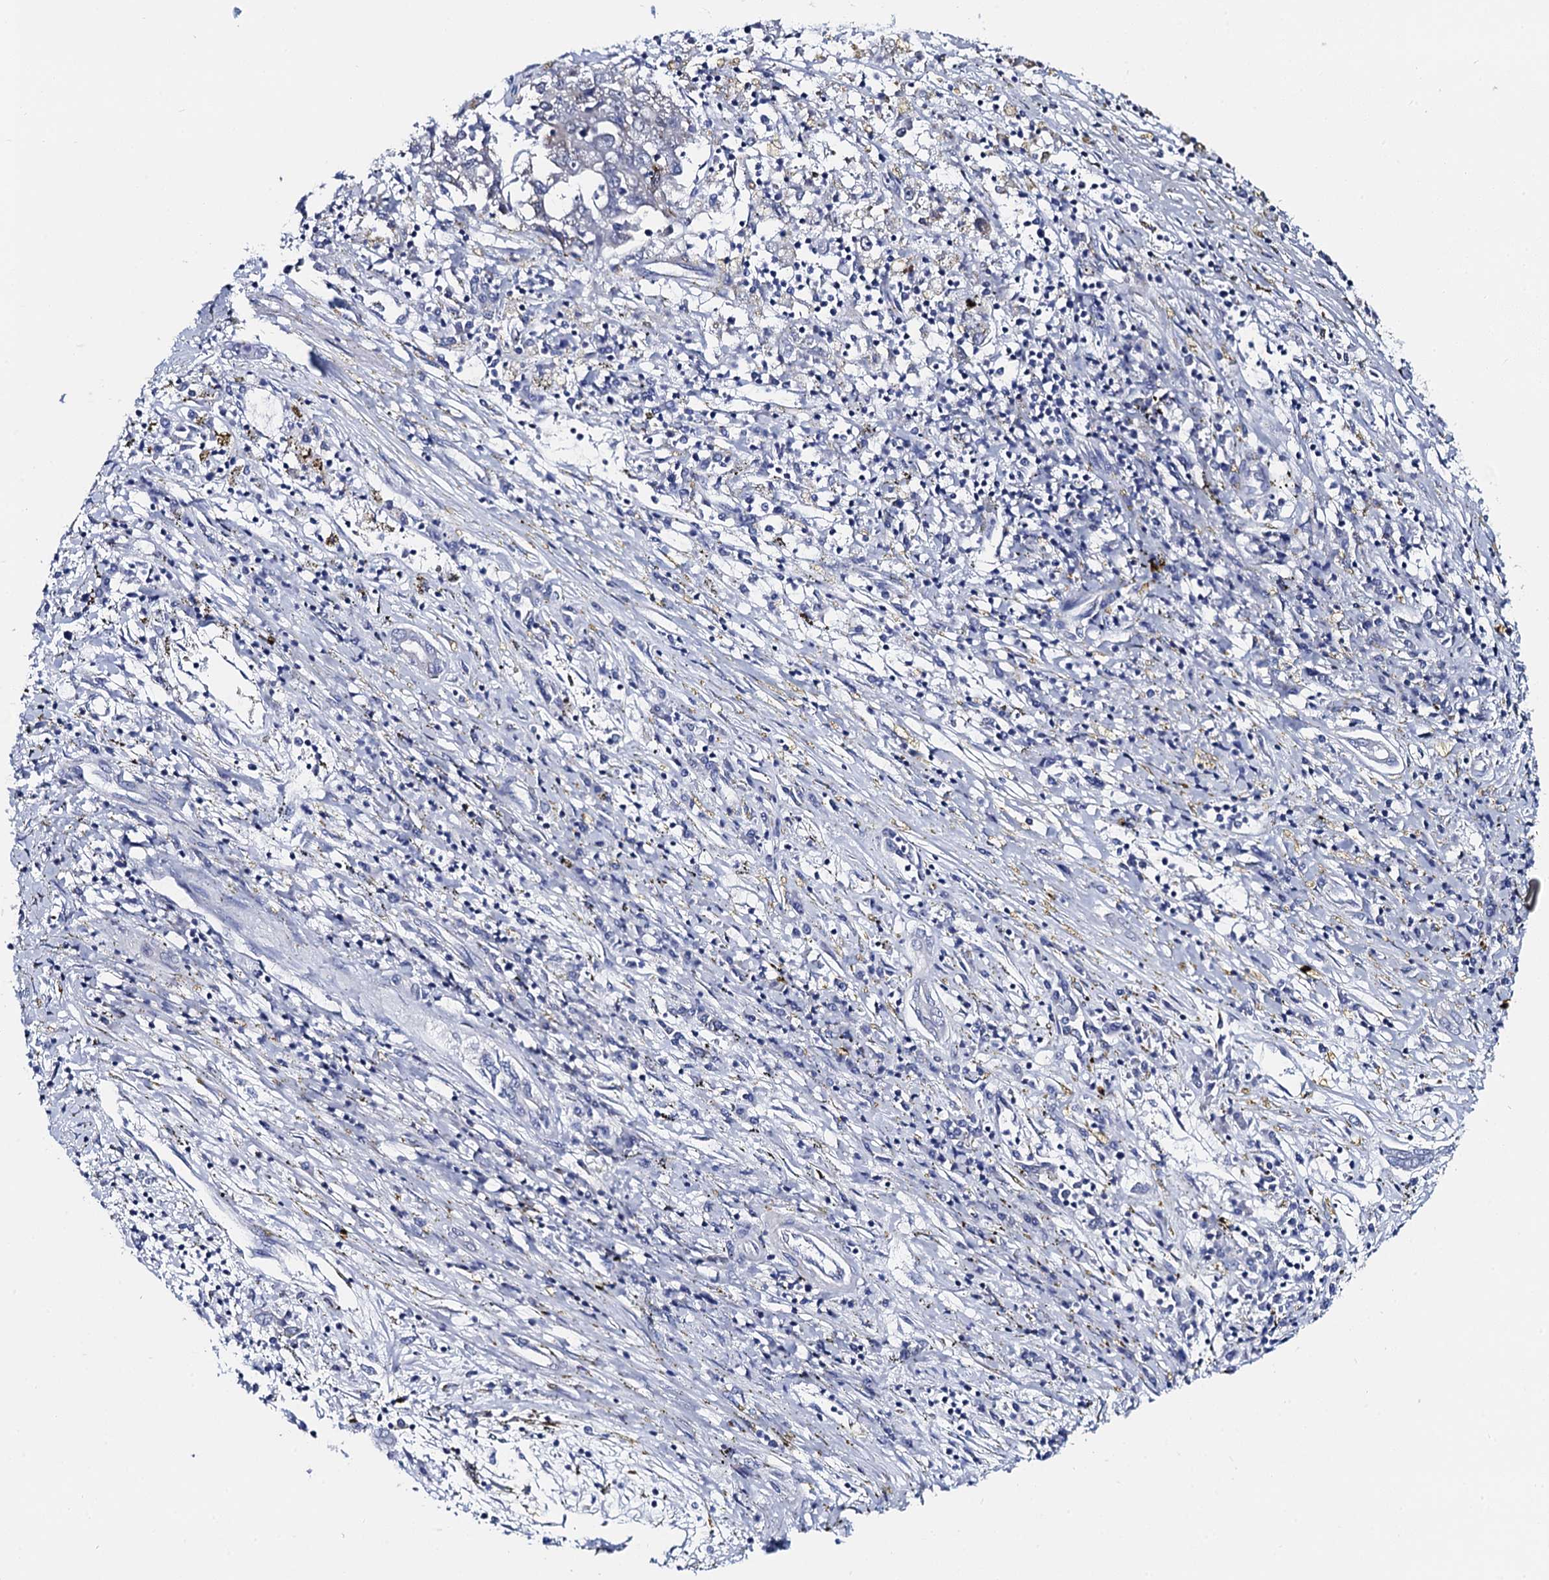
{"staining": {"intensity": "strong", "quantity": "<25%", "location": "cytoplasmic/membranous"}, "tissue": "liver cancer", "cell_type": "Tumor cells", "image_type": "cancer", "snomed": [{"axis": "morphology", "description": "Carcinoma, Hepatocellular, NOS"}, {"axis": "topography", "description": "Liver"}], "caption": "Hepatocellular carcinoma (liver) stained with immunohistochemistry demonstrates strong cytoplasmic/membranous positivity in about <25% of tumor cells.", "gene": "ACADSB", "patient": {"sex": "male", "age": 49}}